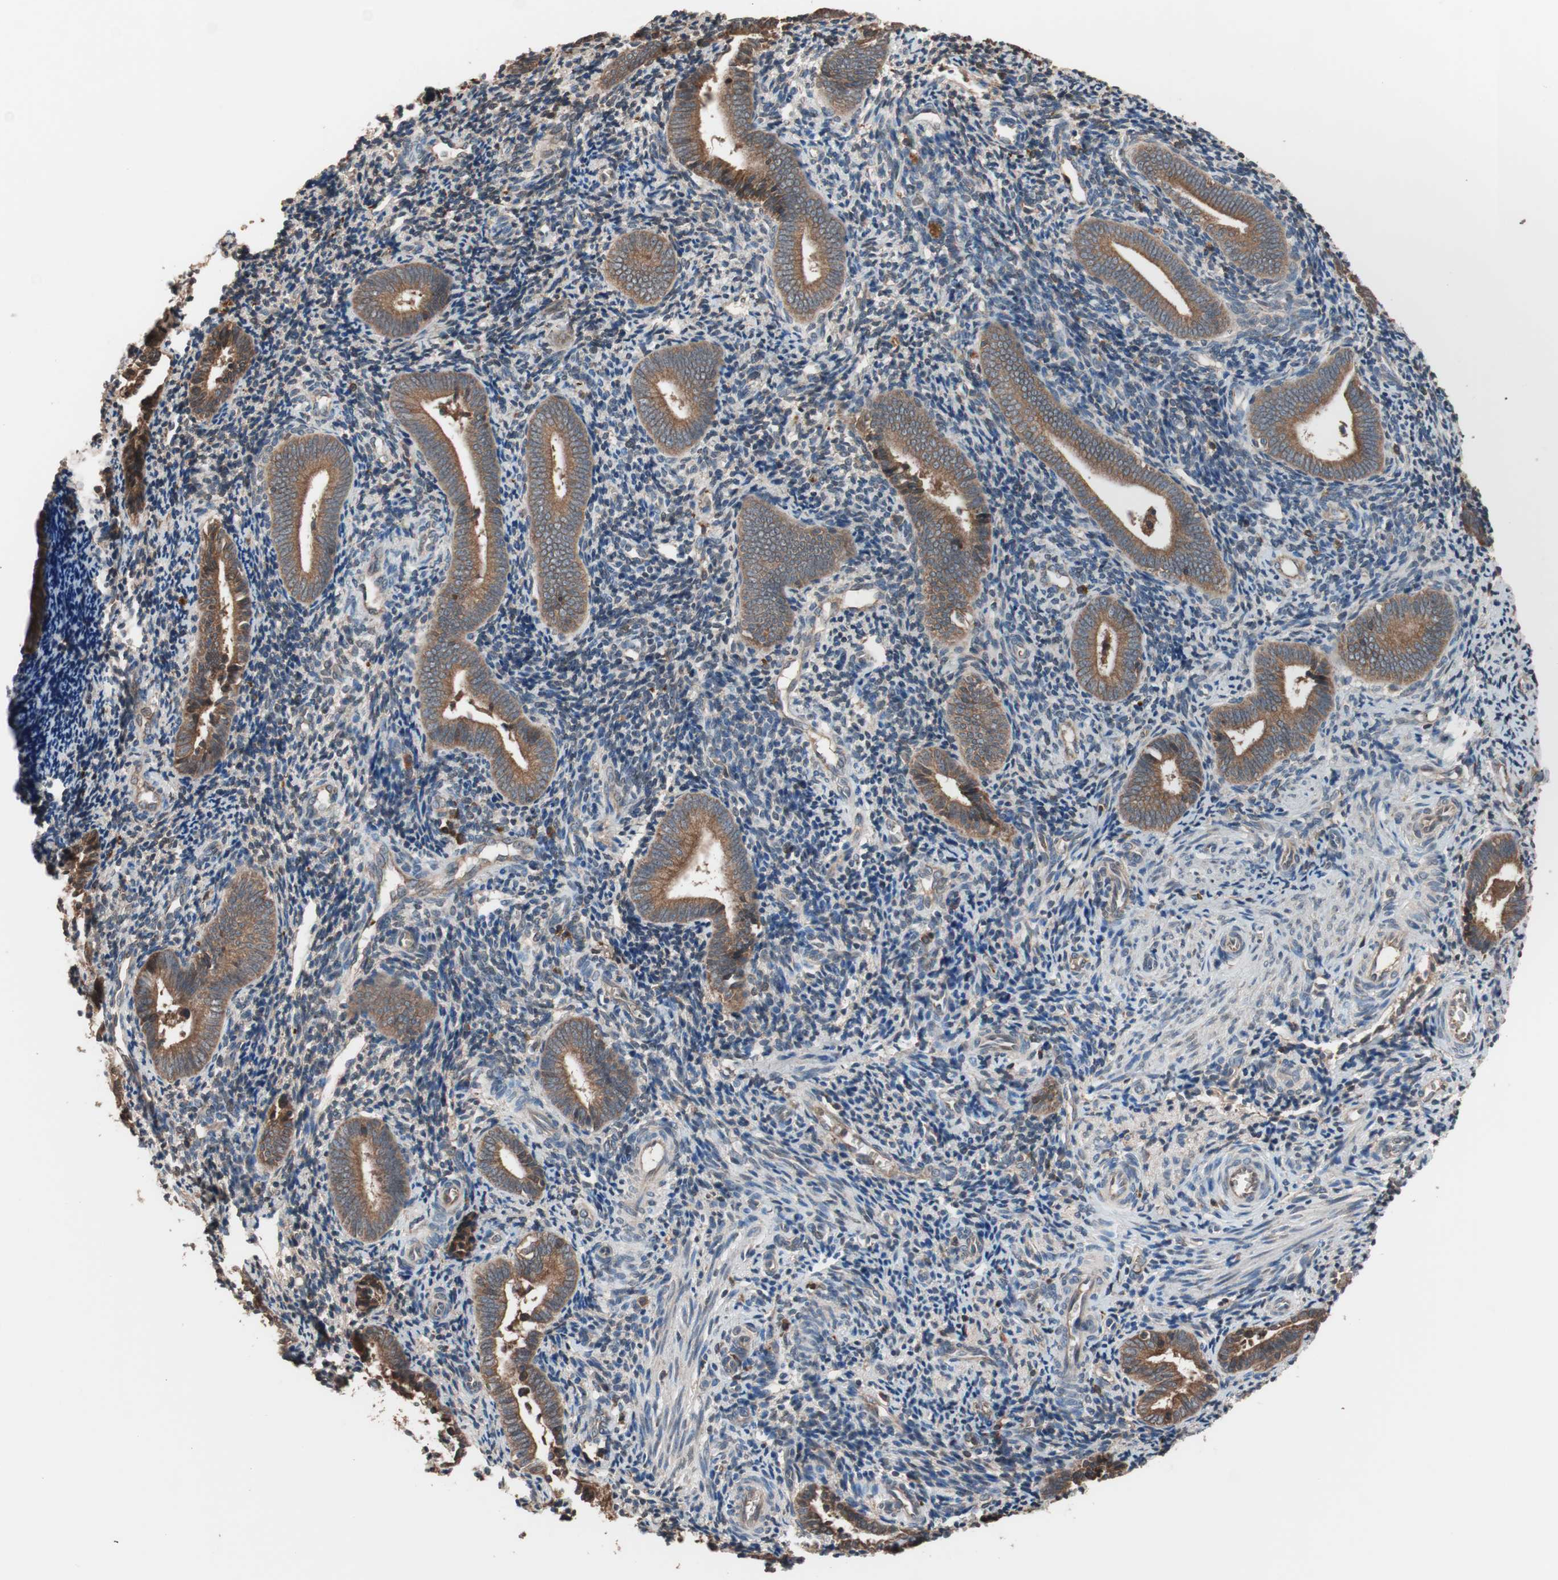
{"staining": {"intensity": "moderate", "quantity": "25%-75%", "location": "cytoplasmic/membranous"}, "tissue": "endometrium", "cell_type": "Cells in endometrial stroma", "image_type": "normal", "snomed": [{"axis": "morphology", "description": "Normal tissue, NOS"}, {"axis": "topography", "description": "Uterus"}, {"axis": "topography", "description": "Endometrium"}], "caption": "Brown immunohistochemical staining in normal human endometrium shows moderate cytoplasmic/membranous expression in approximately 25%-75% of cells in endometrial stroma.", "gene": "GLYCTK", "patient": {"sex": "female", "age": 33}}